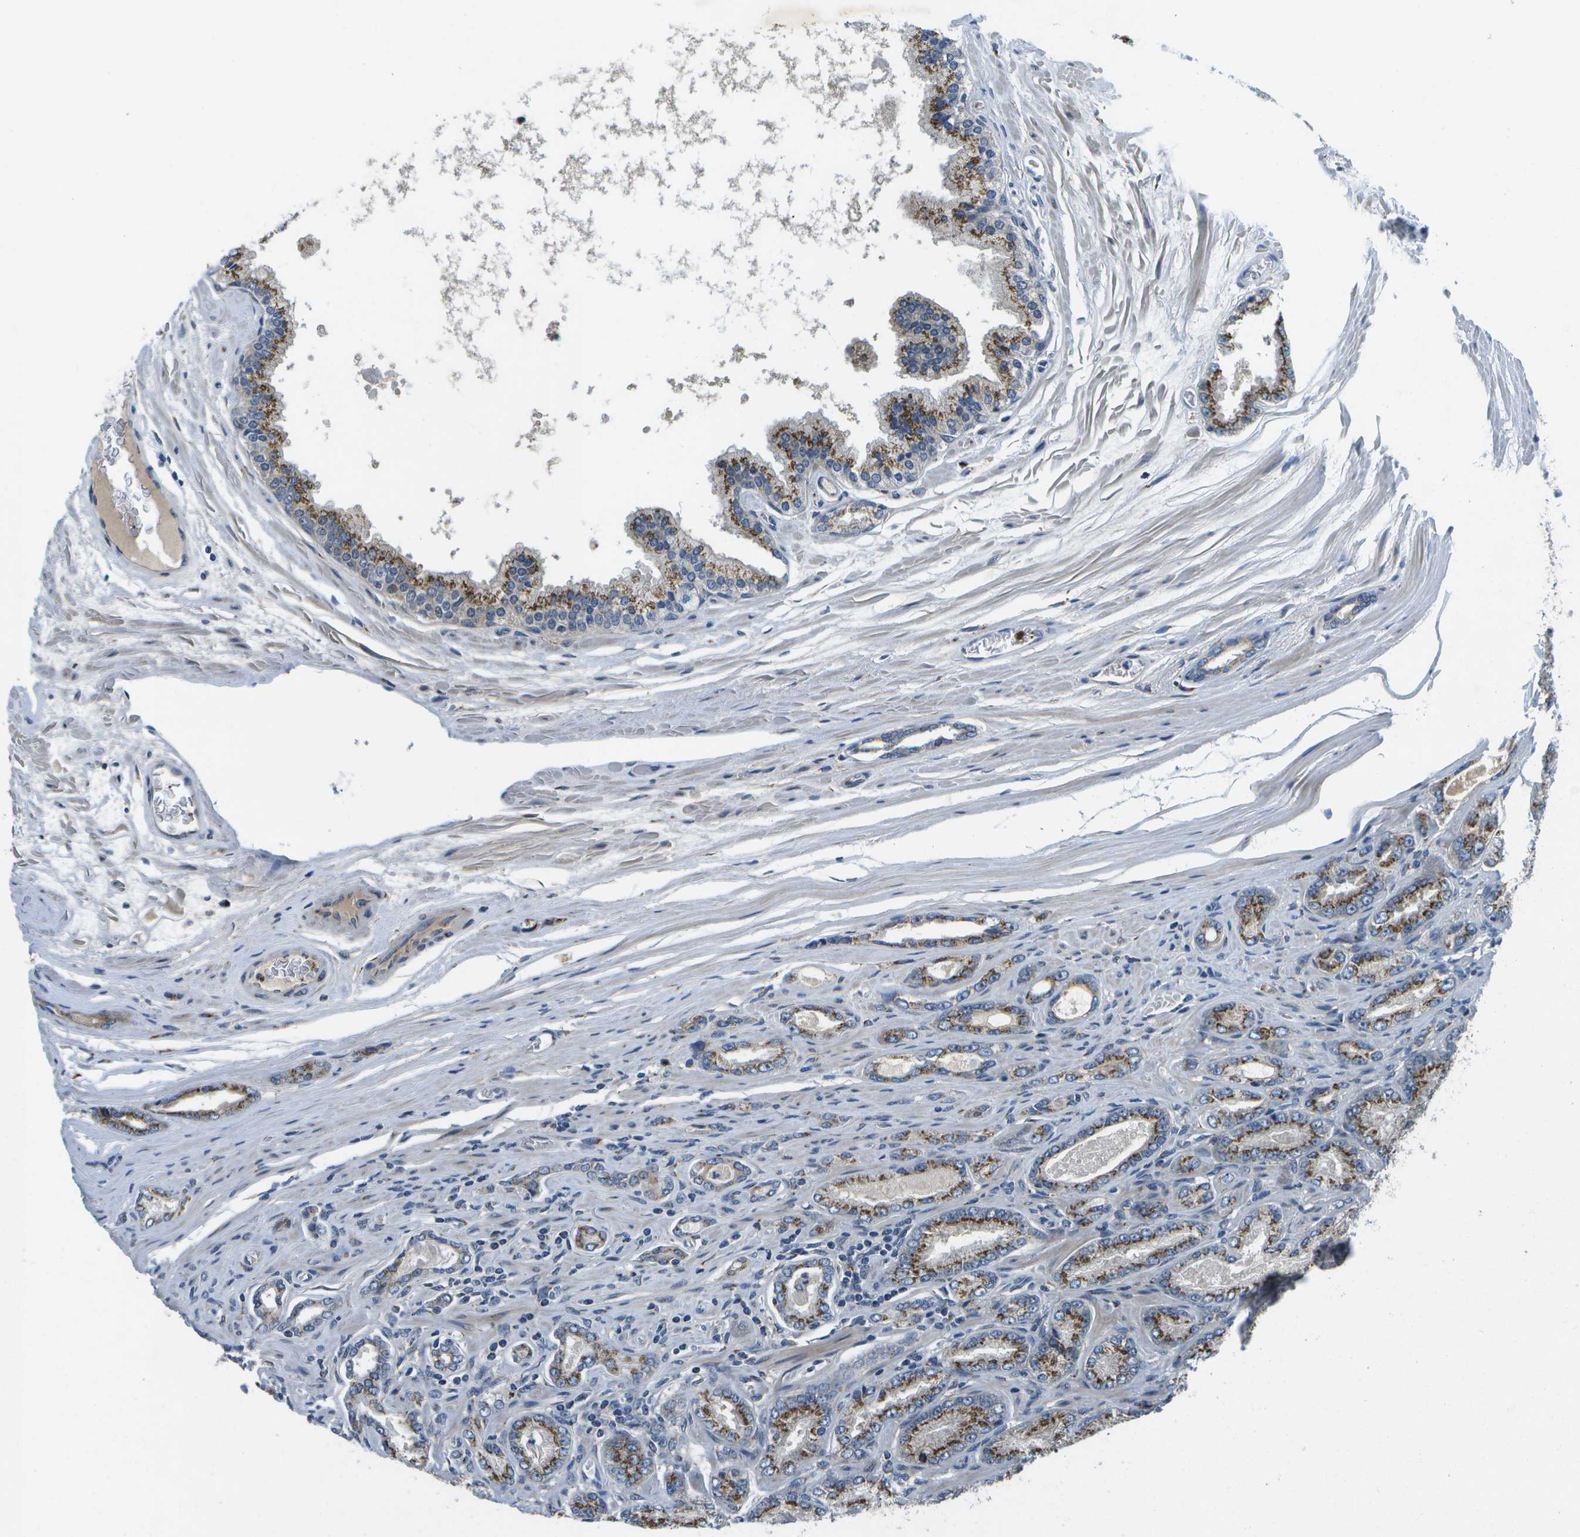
{"staining": {"intensity": "moderate", "quantity": ">75%", "location": "cytoplasmic/membranous"}, "tissue": "prostate cancer", "cell_type": "Tumor cells", "image_type": "cancer", "snomed": [{"axis": "morphology", "description": "Adenocarcinoma, High grade"}, {"axis": "topography", "description": "Prostate"}], "caption": "Immunohistochemistry (IHC) image of neoplastic tissue: human prostate cancer stained using IHC shows medium levels of moderate protein expression localized specifically in the cytoplasmic/membranous of tumor cells, appearing as a cytoplasmic/membranous brown color.", "gene": "QSOX2", "patient": {"sex": "male", "age": 65}}